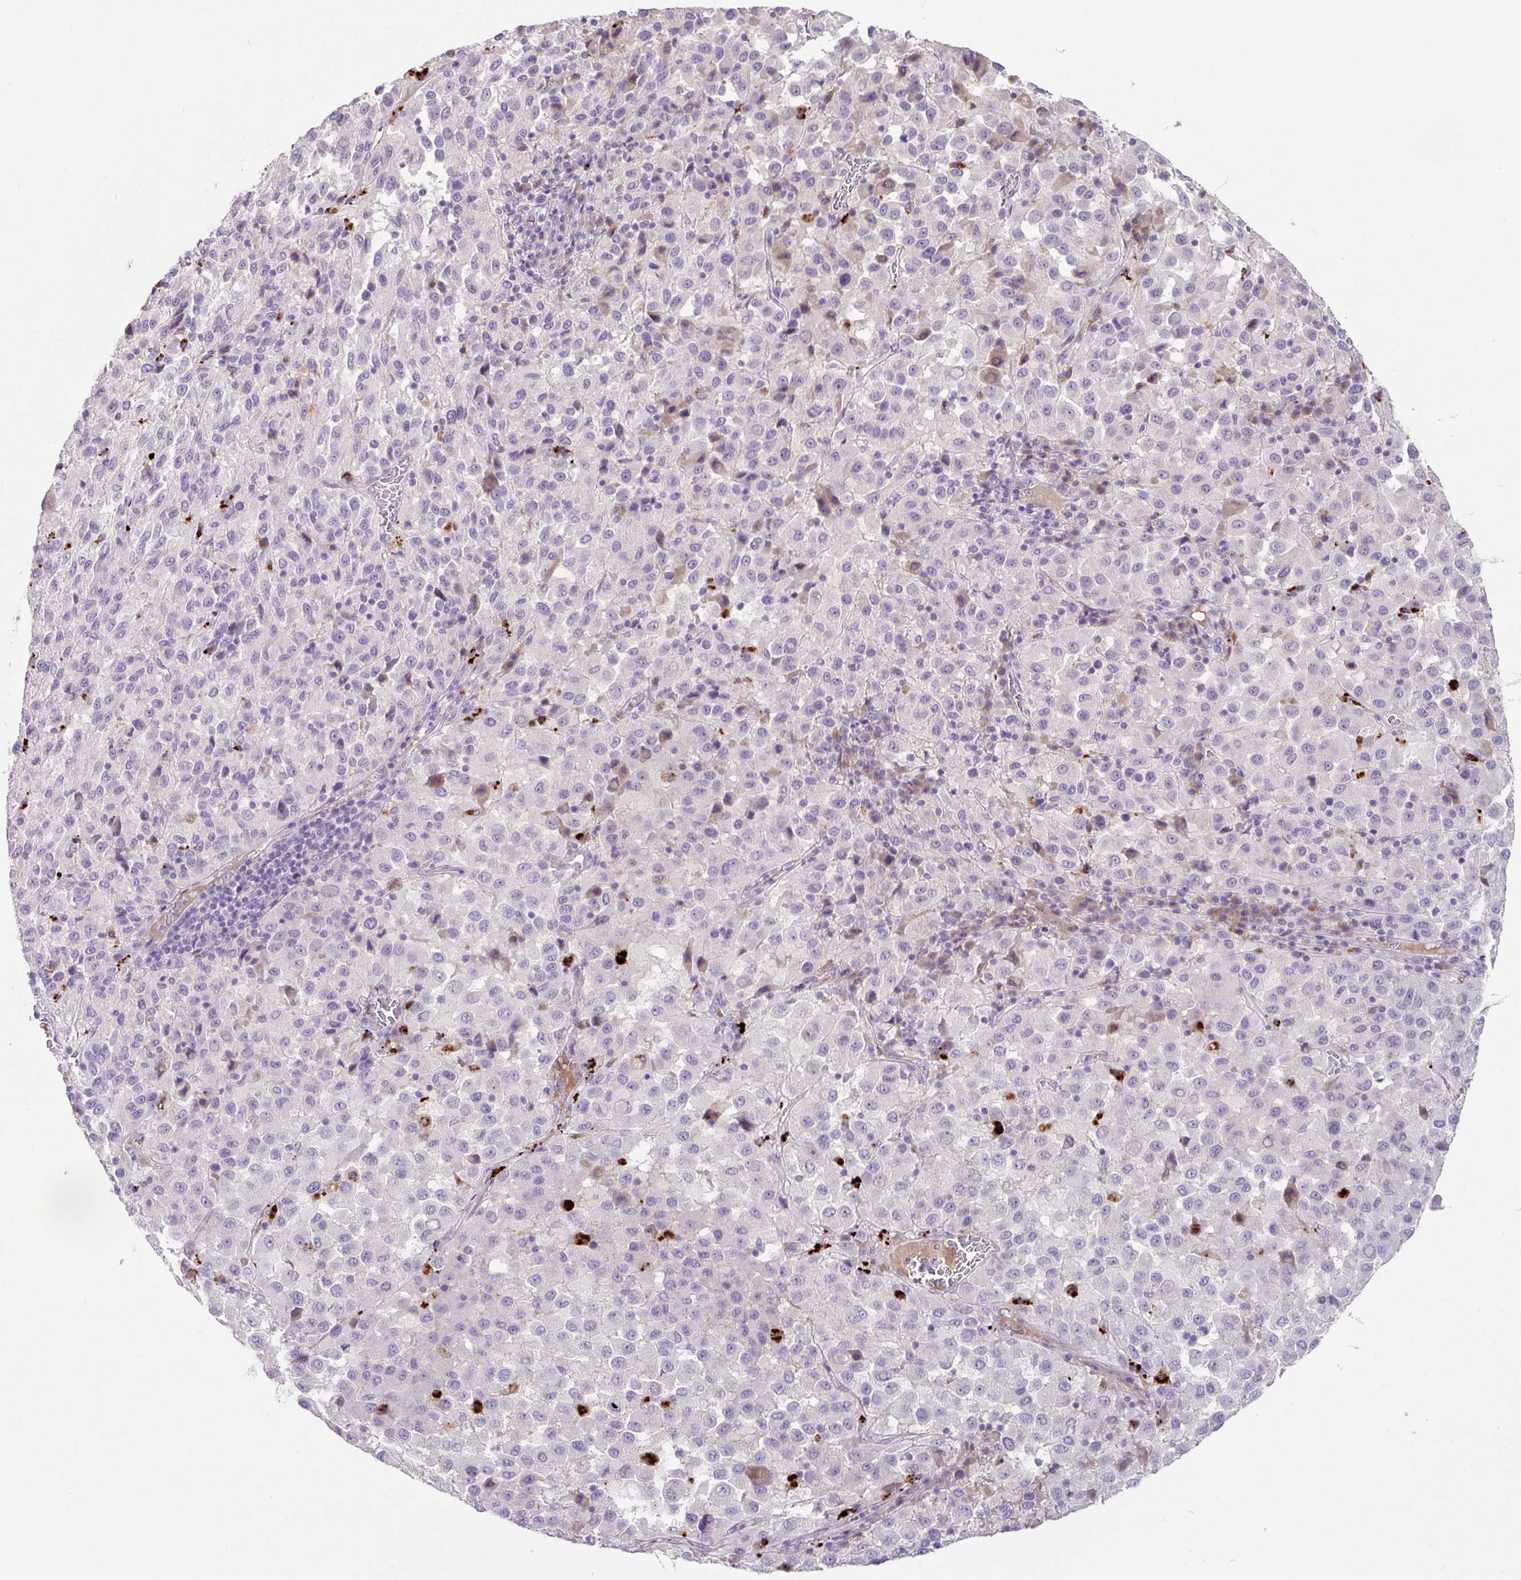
{"staining": {"intensity": "negative", "quantity": "none", "location": "none"}, "tissue": "melanoma", "cell_type": "Tumor cells", "image_type": "cancer", "snomed": [{"axis": "morphology", "description": "Malignant melanoma, Metastatic site"}, {"axis": "topography", "description": "Lung"}], "caption": "This is a photomicrograph of immunohistochemistry staining of malignant melanoma (metastatic site), which shows no staining in tumor cells. (IHC, brightfield microscopy, high magnification).", "gene": "PLEKHH3", "patient": {"sex": "male", "age": 64}}